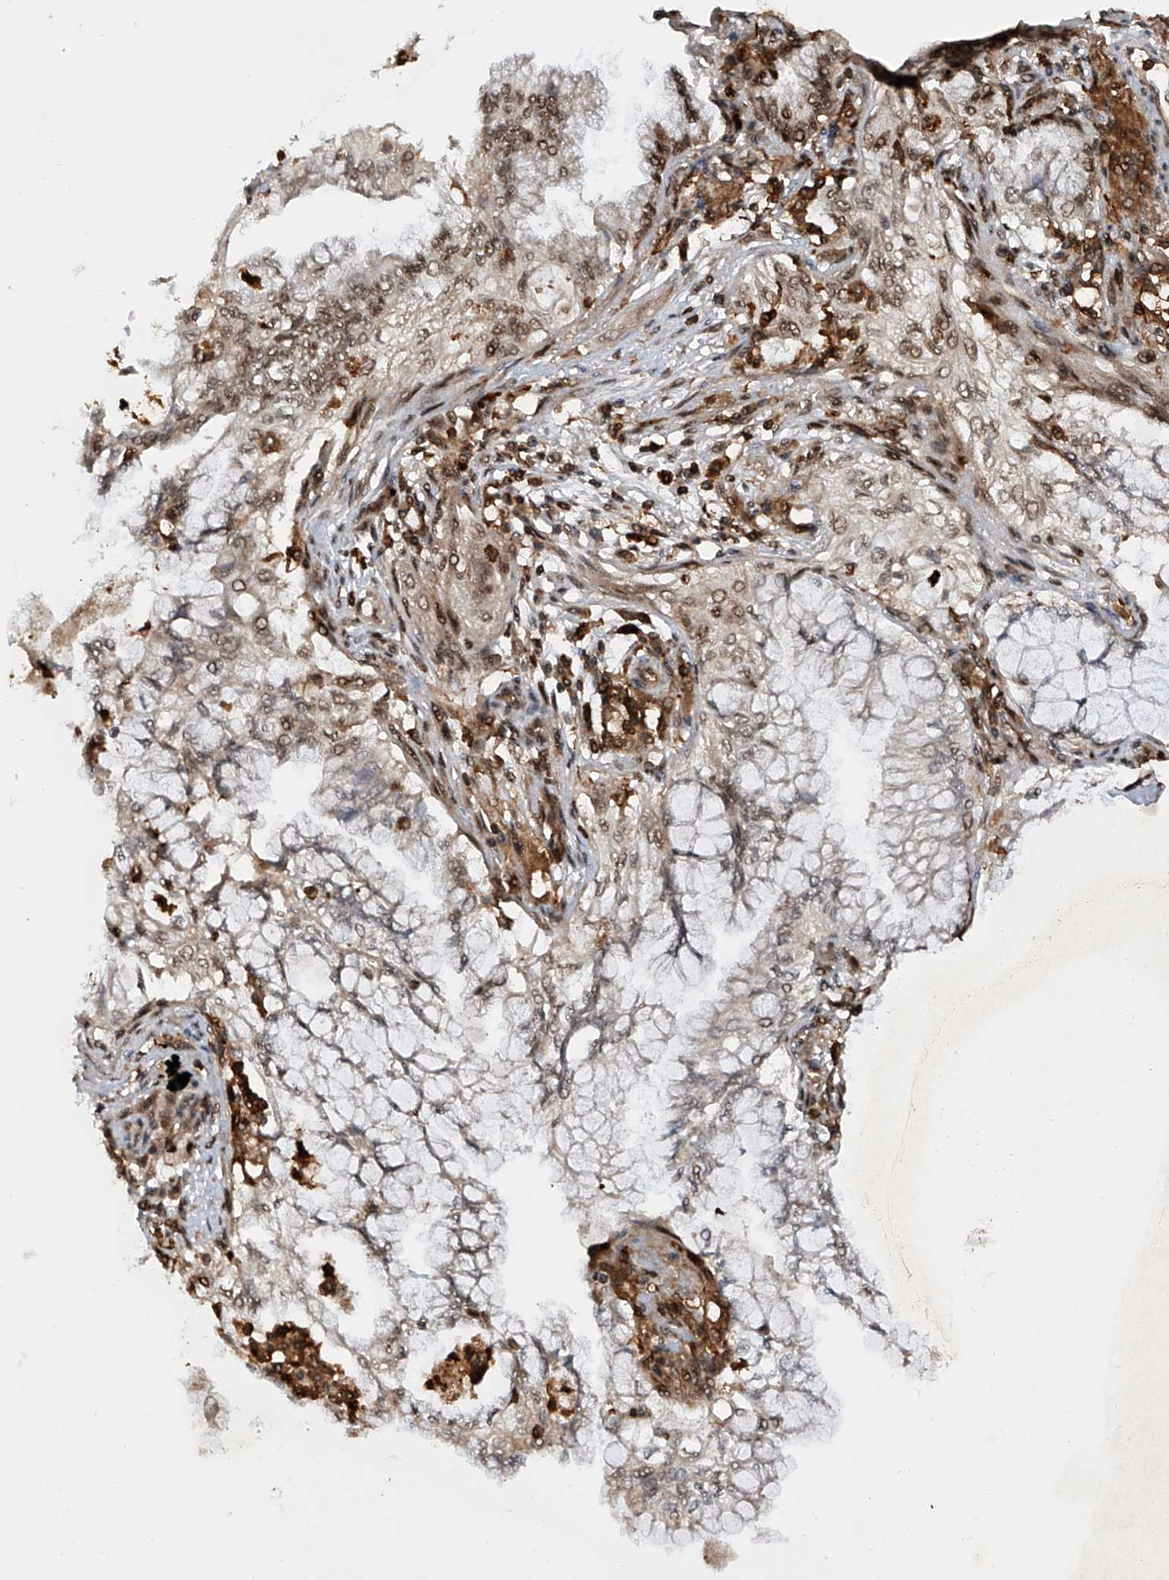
{"staining": {"intensity": "moderate", "quantity": "<25%", "location": "nuclear"}, "tissue": "lung cancer", "cell_type": "Tumor cells", "image_type": "cancer", "snomed": [{"axis": "morphology", "description": "Adenocarcinoma, NOS"}, {"axis": "topography", "description": "Lung"}], "caption": "Protein expression analysis of human lung cancer (adenocarcinoma) reveals moderate nuclear staining in approximately <25% of tumor cells.", "gene": "ZNF280D", "patient": {"sex": "female", "age": 70}}